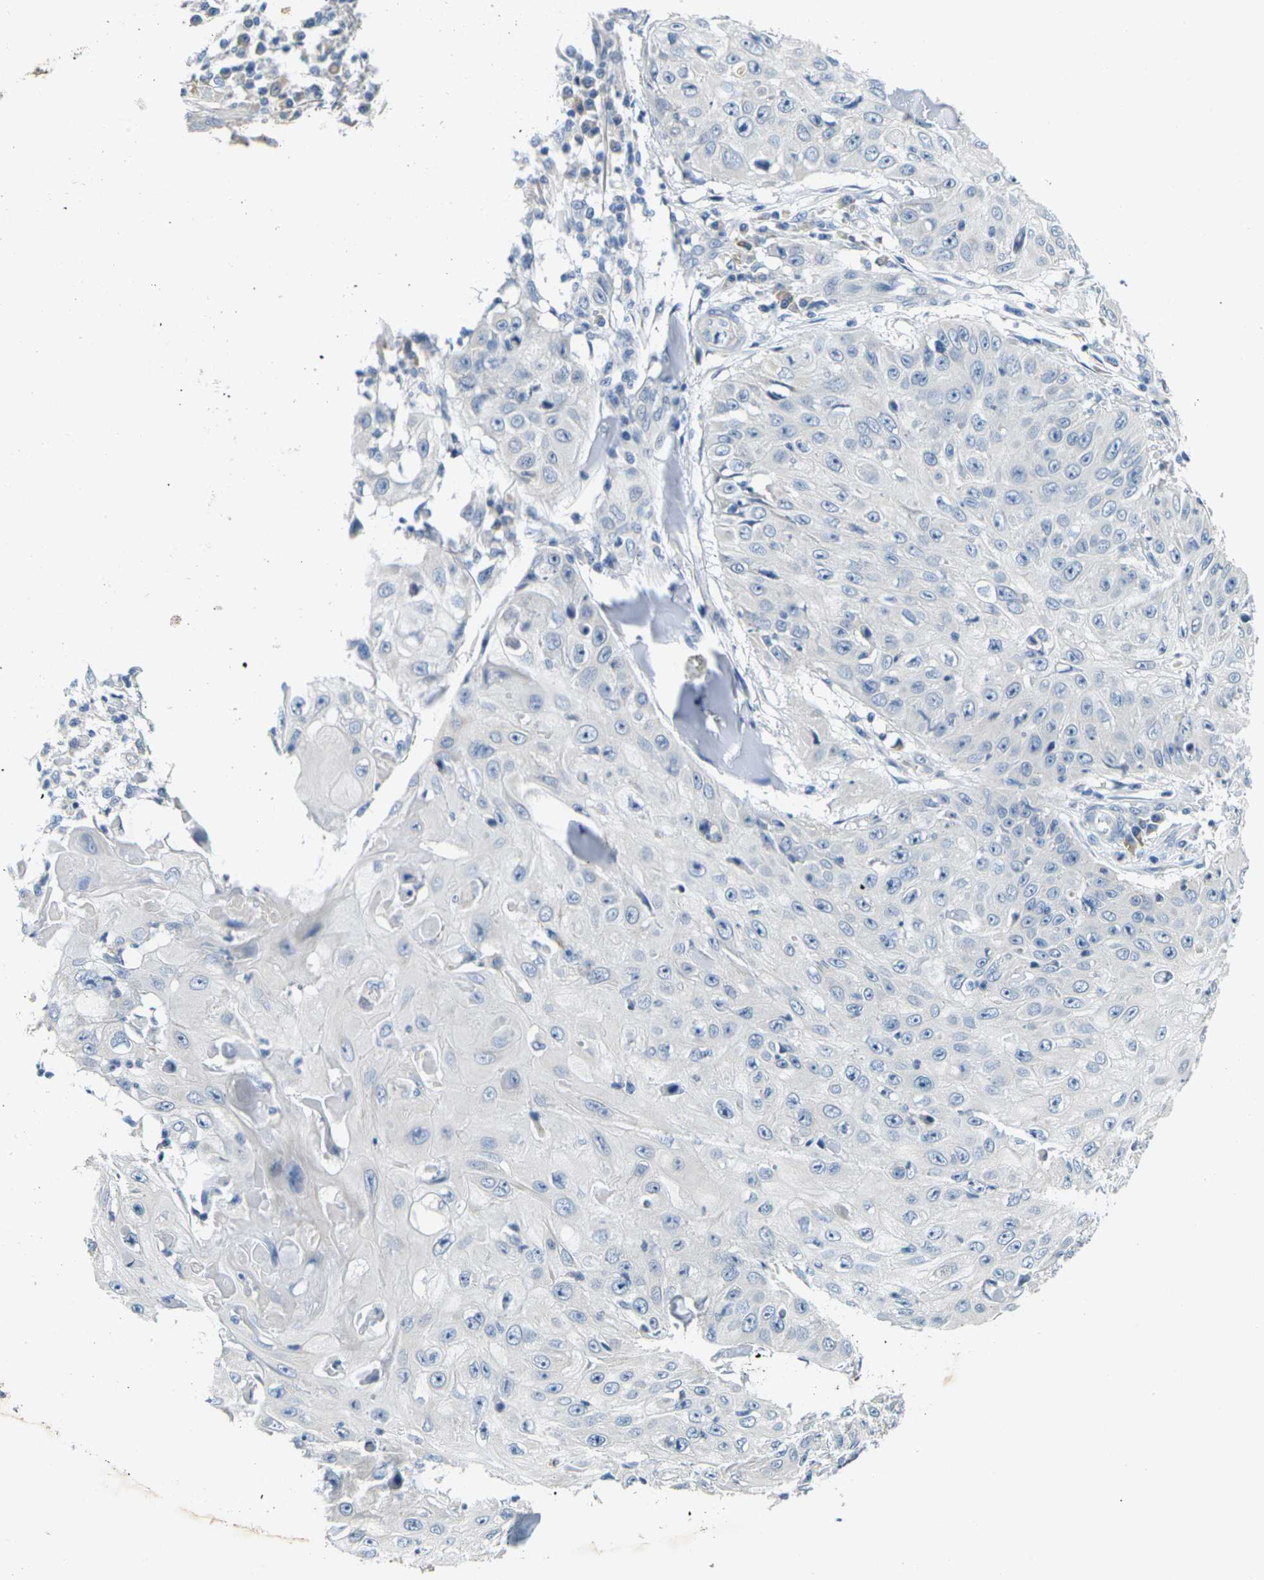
{"staining": {"intensity": "negative", "quantity": "none", "location": "none"}, "tissue": "skin cancer", "cell_type": "Tumor cells", "image_type": "cancer", "snomed": [{"axis": "morphology", "description": "Squamous cell carcinoma, NOS"}, {"axis": "topography", "description": "Skin"}], "caption": "IHC of human squamous cell carcinoma (skin) reveals no staining in tumor cells. The staining is performed using DAB (3,3'-diaminobenzidine) brown chromogen with nuclei counter-stained in using hematoxylin.", "gene": "SHISAL2B", "patient": {"sex": "male", "age": 86}}